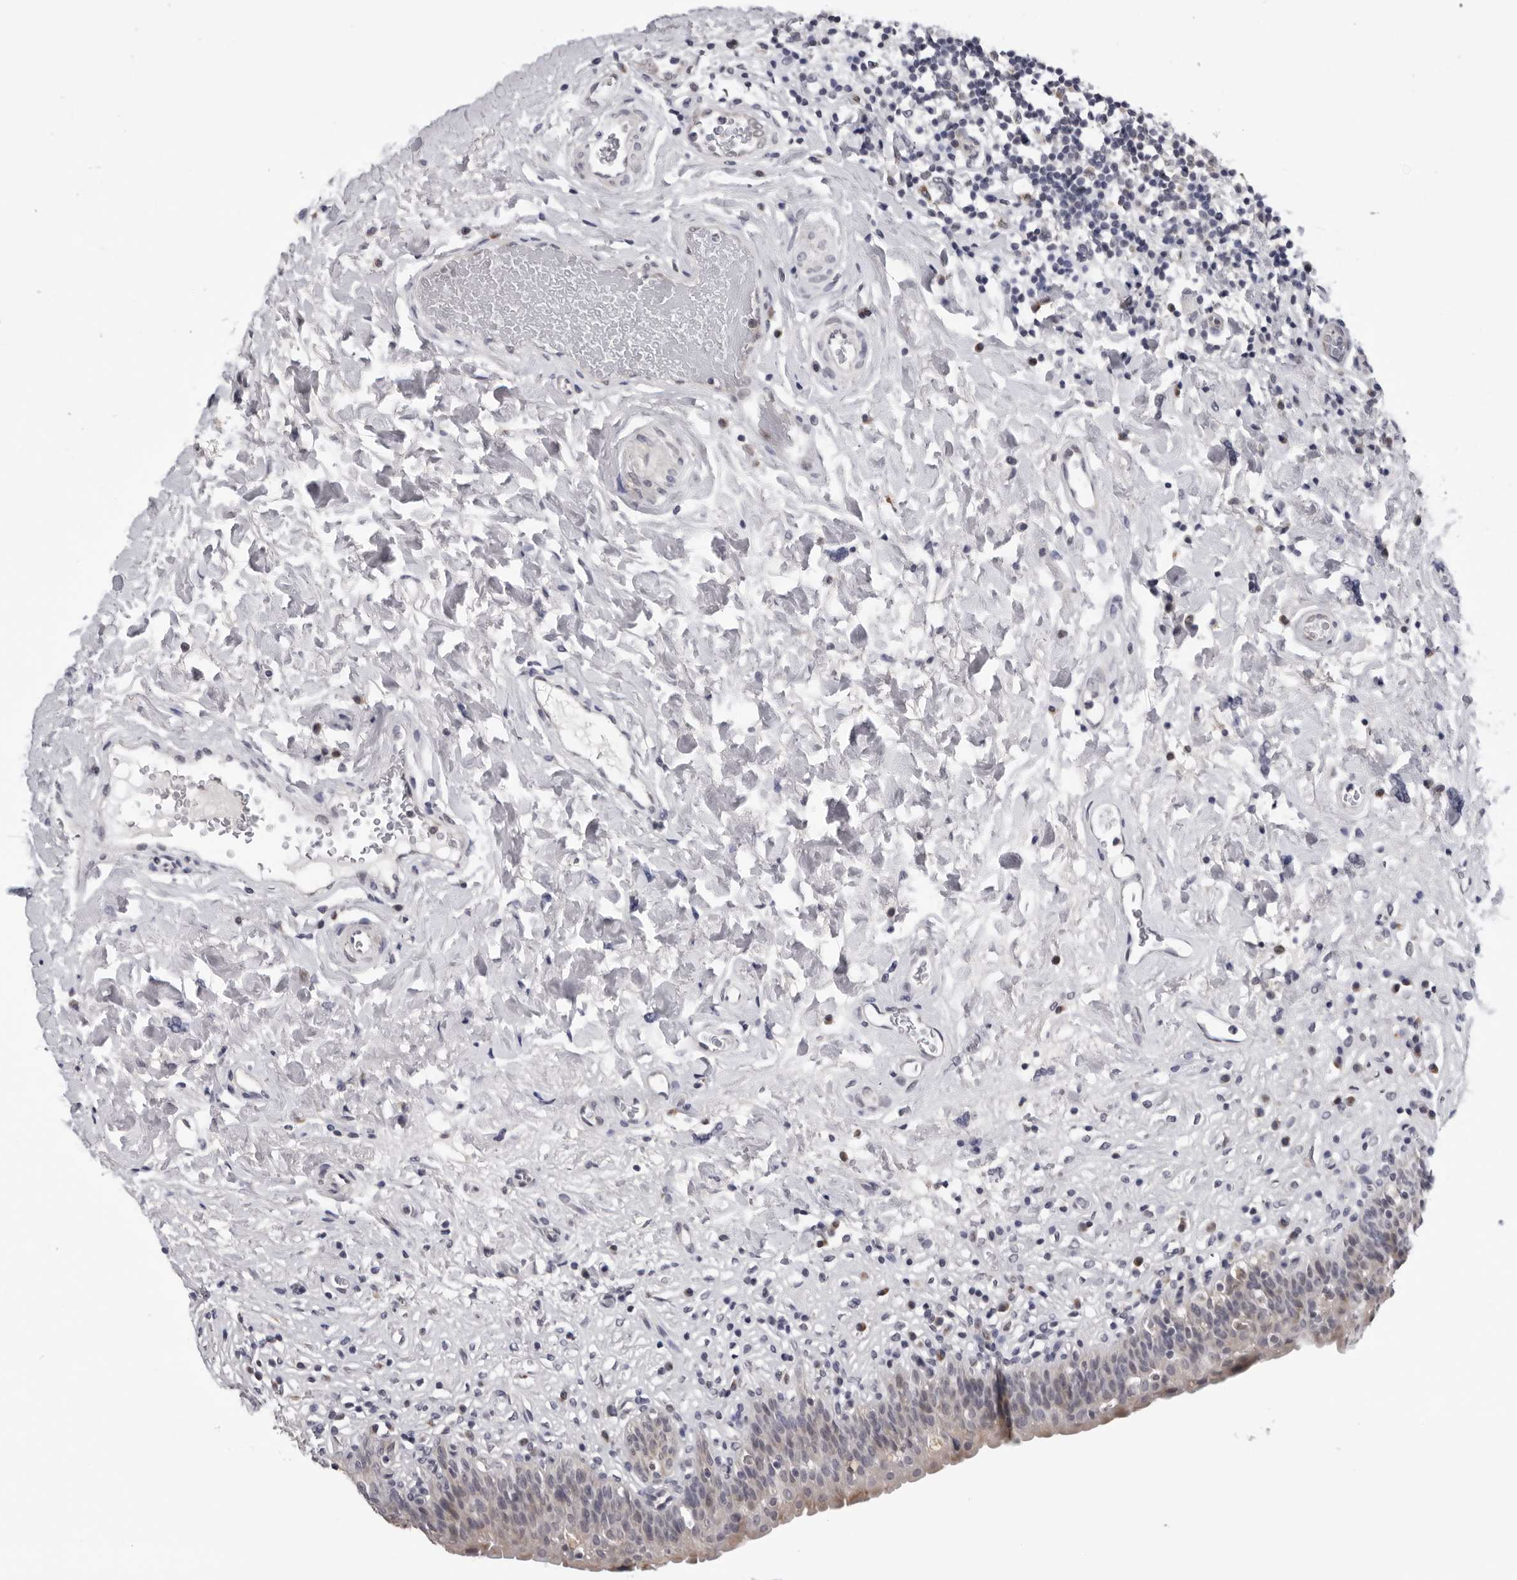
{"staining": {"intensity": "weak", "quantity": "25%-75%", "location": "cytoplasmic/membranous"}, "tissue": "urinary bladder", "cell_type": "Urothelial cells", "image_type": "normal", "snomed": [{"axis": "morphology", "description": "Normal tissue, NOS"}, {"axis": "topography", "description": "Urinary bladder"}], "caption": "A brown stain shows weak cytoplasmic/membranous expression of a protein in urothelial cells of benign urinary bladder.", "gene": "CPT2", "patient": {"sex": "male", "age": 83}}